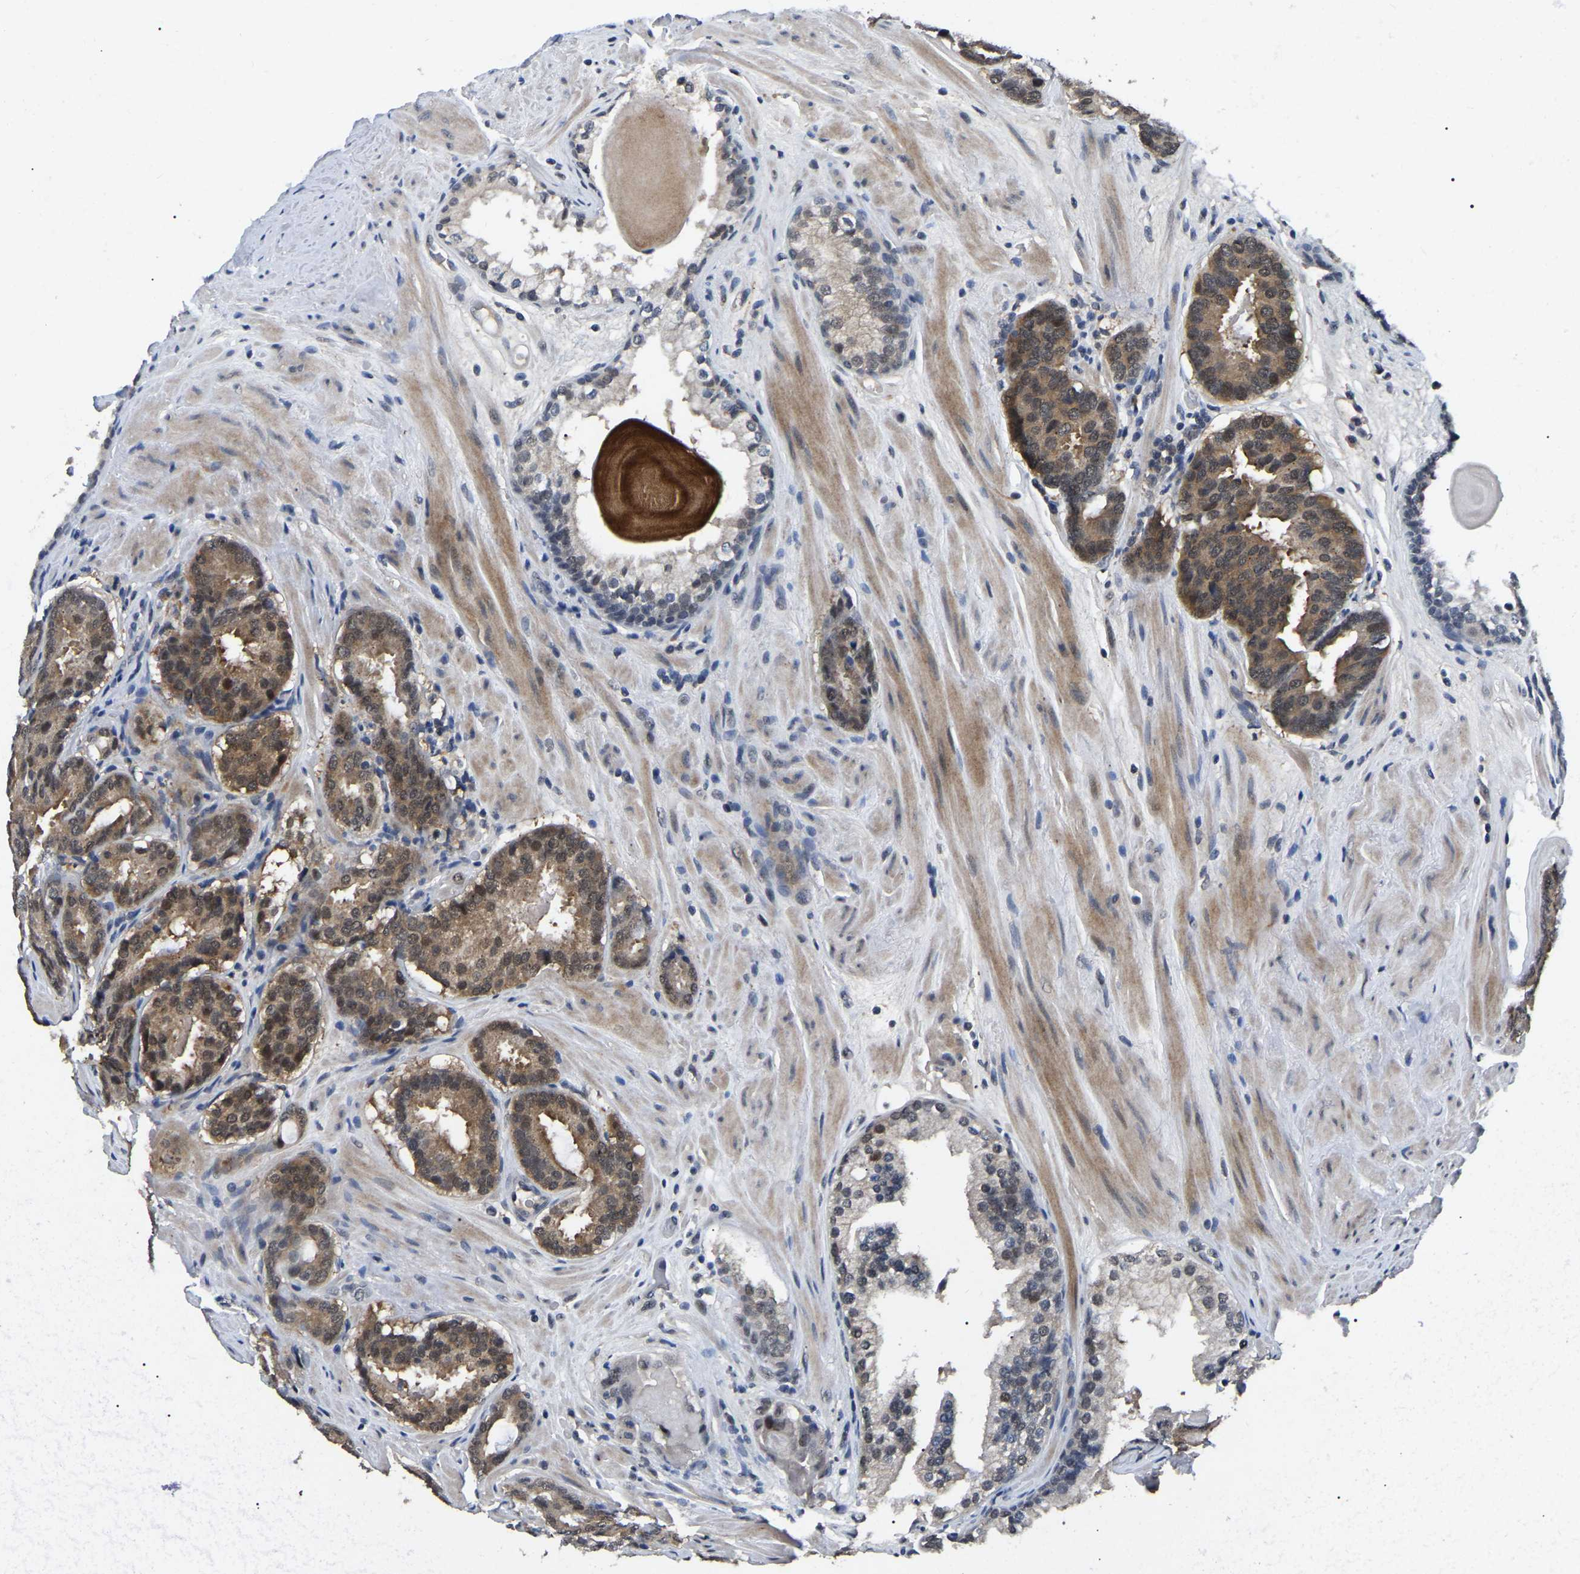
{"staining": {"intensity": "moderate", "quantity": ">75%", "location": "cytoplasmic/membranous"}, "tissue": "prostate cancer", "cell_type": "Tumor cells", "image_type": "cancer", "snomed": [{"axis": "morphology", "description": "Adenocarcinoma, Low grade"}, {"axis": "topography", "description": "Prostate"}], "caption": "Immunohistochemistry (IHC) histopathology image of prostate cancer stained for a protein (brown), which reveals medium levels of moderate cytoplasmic/membranous expression in about >75% of tumor cells.", "gene": "PPM1E", "patient": {"sex": "male", "age": 69}}